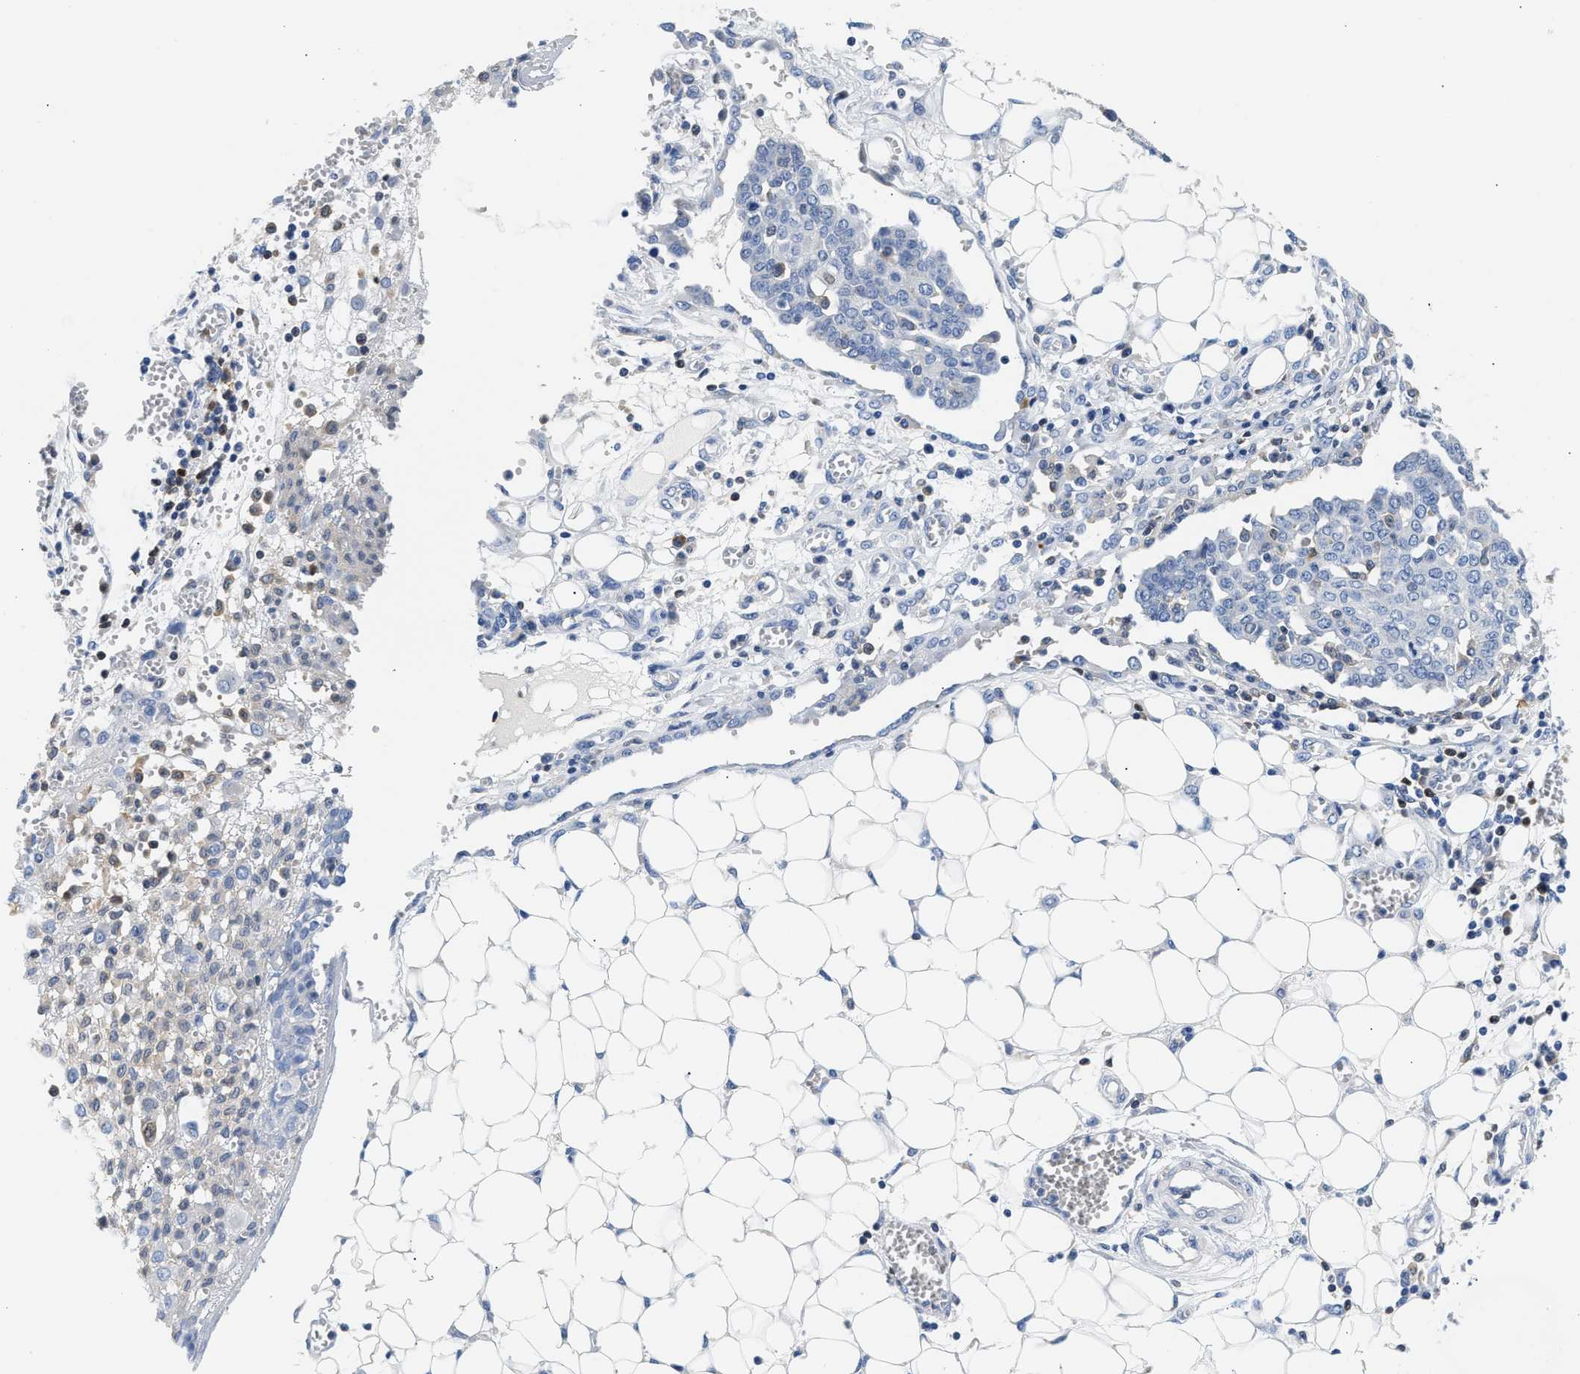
{"staining": {"intensity": "moderate", "quantity": "<25%", "location": "cytoplasmic/membranous"}, "tissue": "ovarian cancer", "cell_type": "Tumor cells", "image_type": "cancer", "snomed": [{"axis": "morphology", "description": "Cystadenocarcinoma, serous, NOS"}, {"axis": "topography", "description": "Soft tissue"}, {"axis": "topography", "description": "Ovary"}], "caption": "IHC photomicrograph of neoplastic tissue: human ovarian cancer (serous cystadenocarcinoma) stained using immunohistochemistry displays low levels of moderate protein expression localized specifically in the cytoplasmic/membranous of tumor cells, appearing as a cytoplasmic/membranous brown color.", "gene": "SLIT2", "patient": {"sex": "female", "age": 57}}